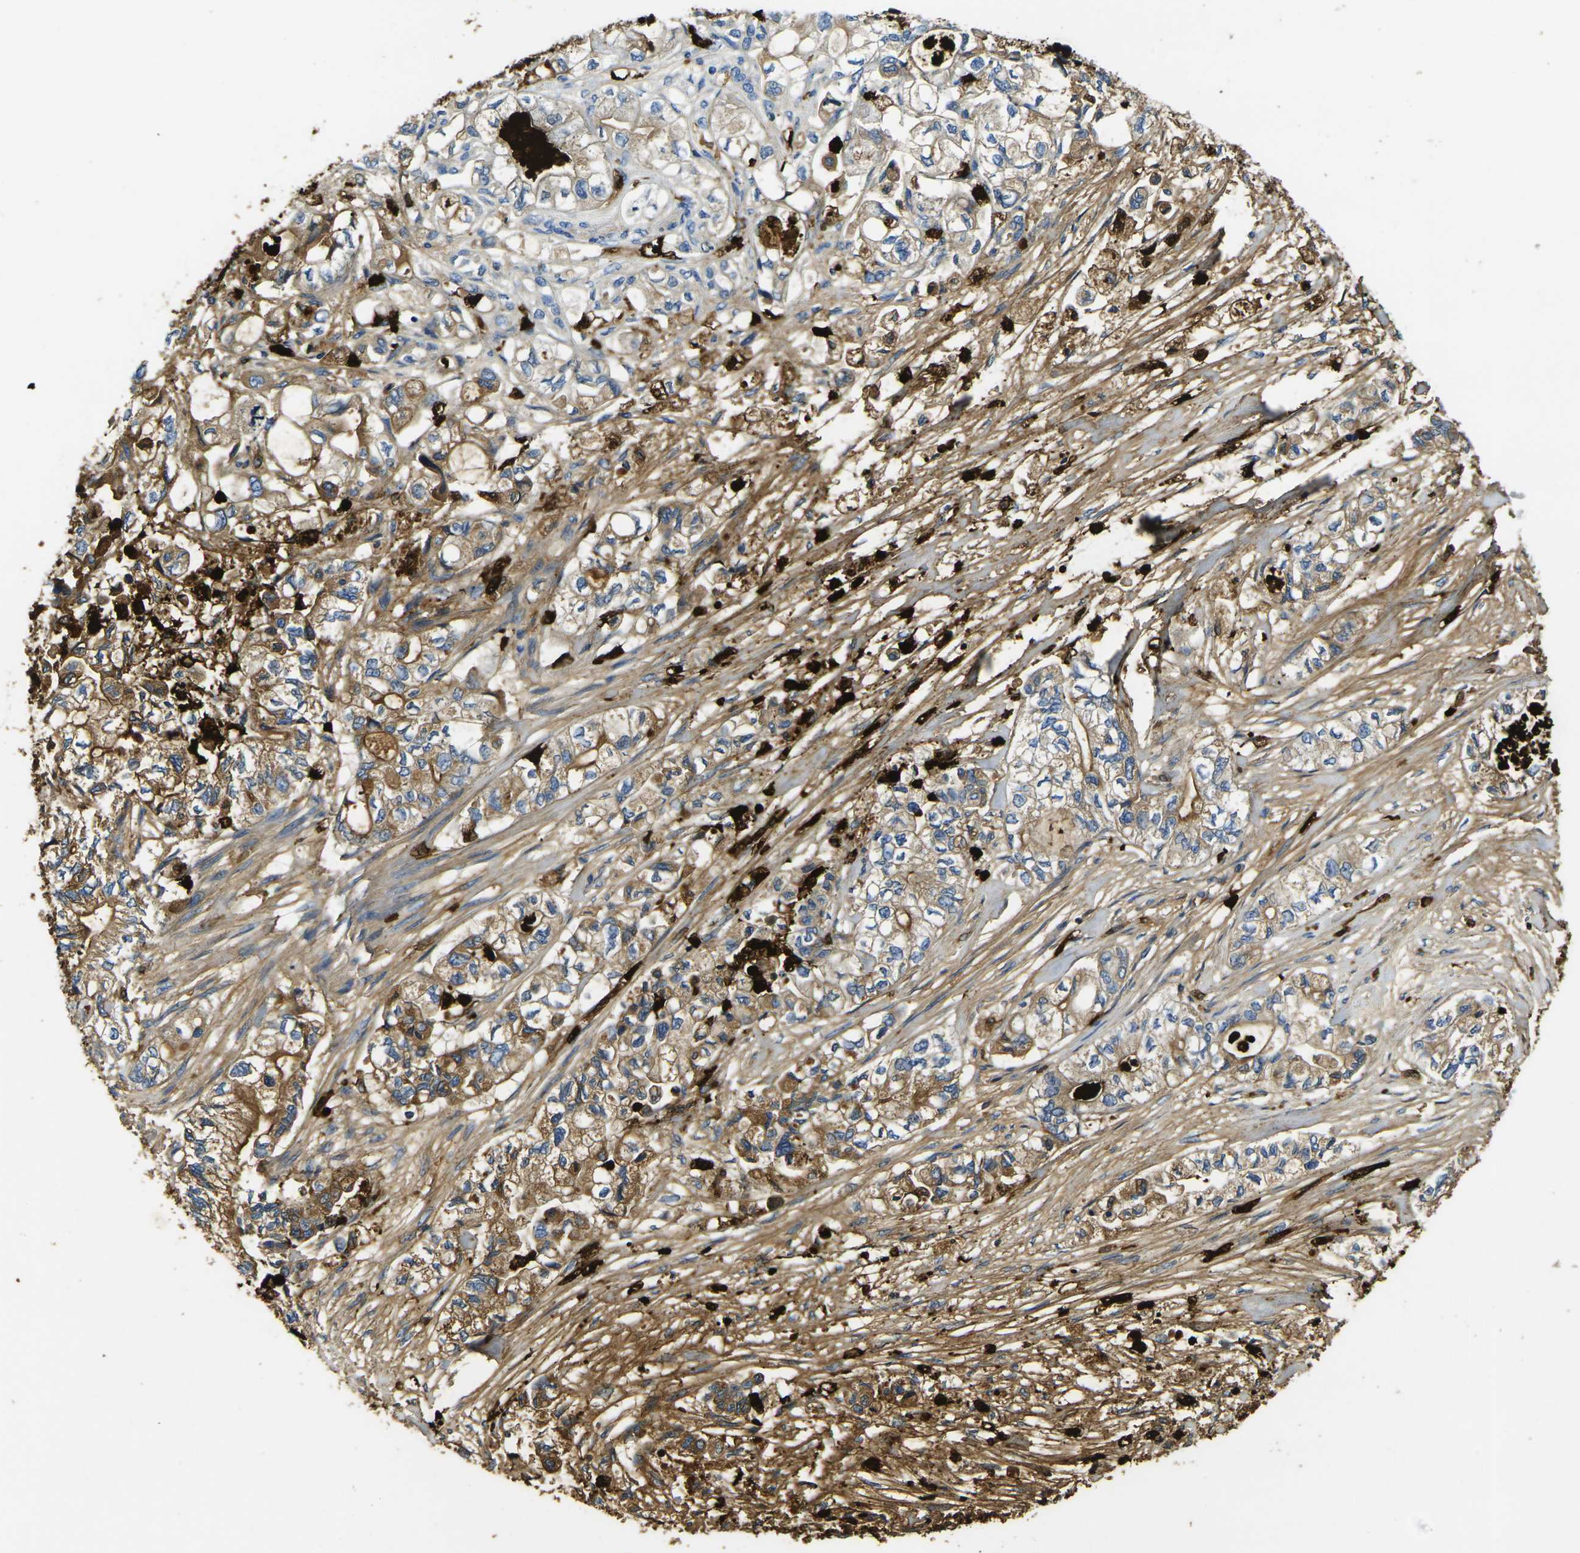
{"staining": {"intensity": "moderate", "quantity": ">75%", "location": "cytoplasmic/membranous"}, "tissue": "pancreatic cancer", "cell_type": "Tumor cells", "image_type": "cancer", "snomed": [{"axis": "morphology", "description": "Adenocarcinoma, NOS"}, {"axis": "topography", "description": "Pancreas"}], "caption": "Adenocarcinoma (pancreatic) stained with a protein marker reveals moderate staining in tumor cells.", "gene": "S100A9", "patient": {"sex": "male", "age": 79}}